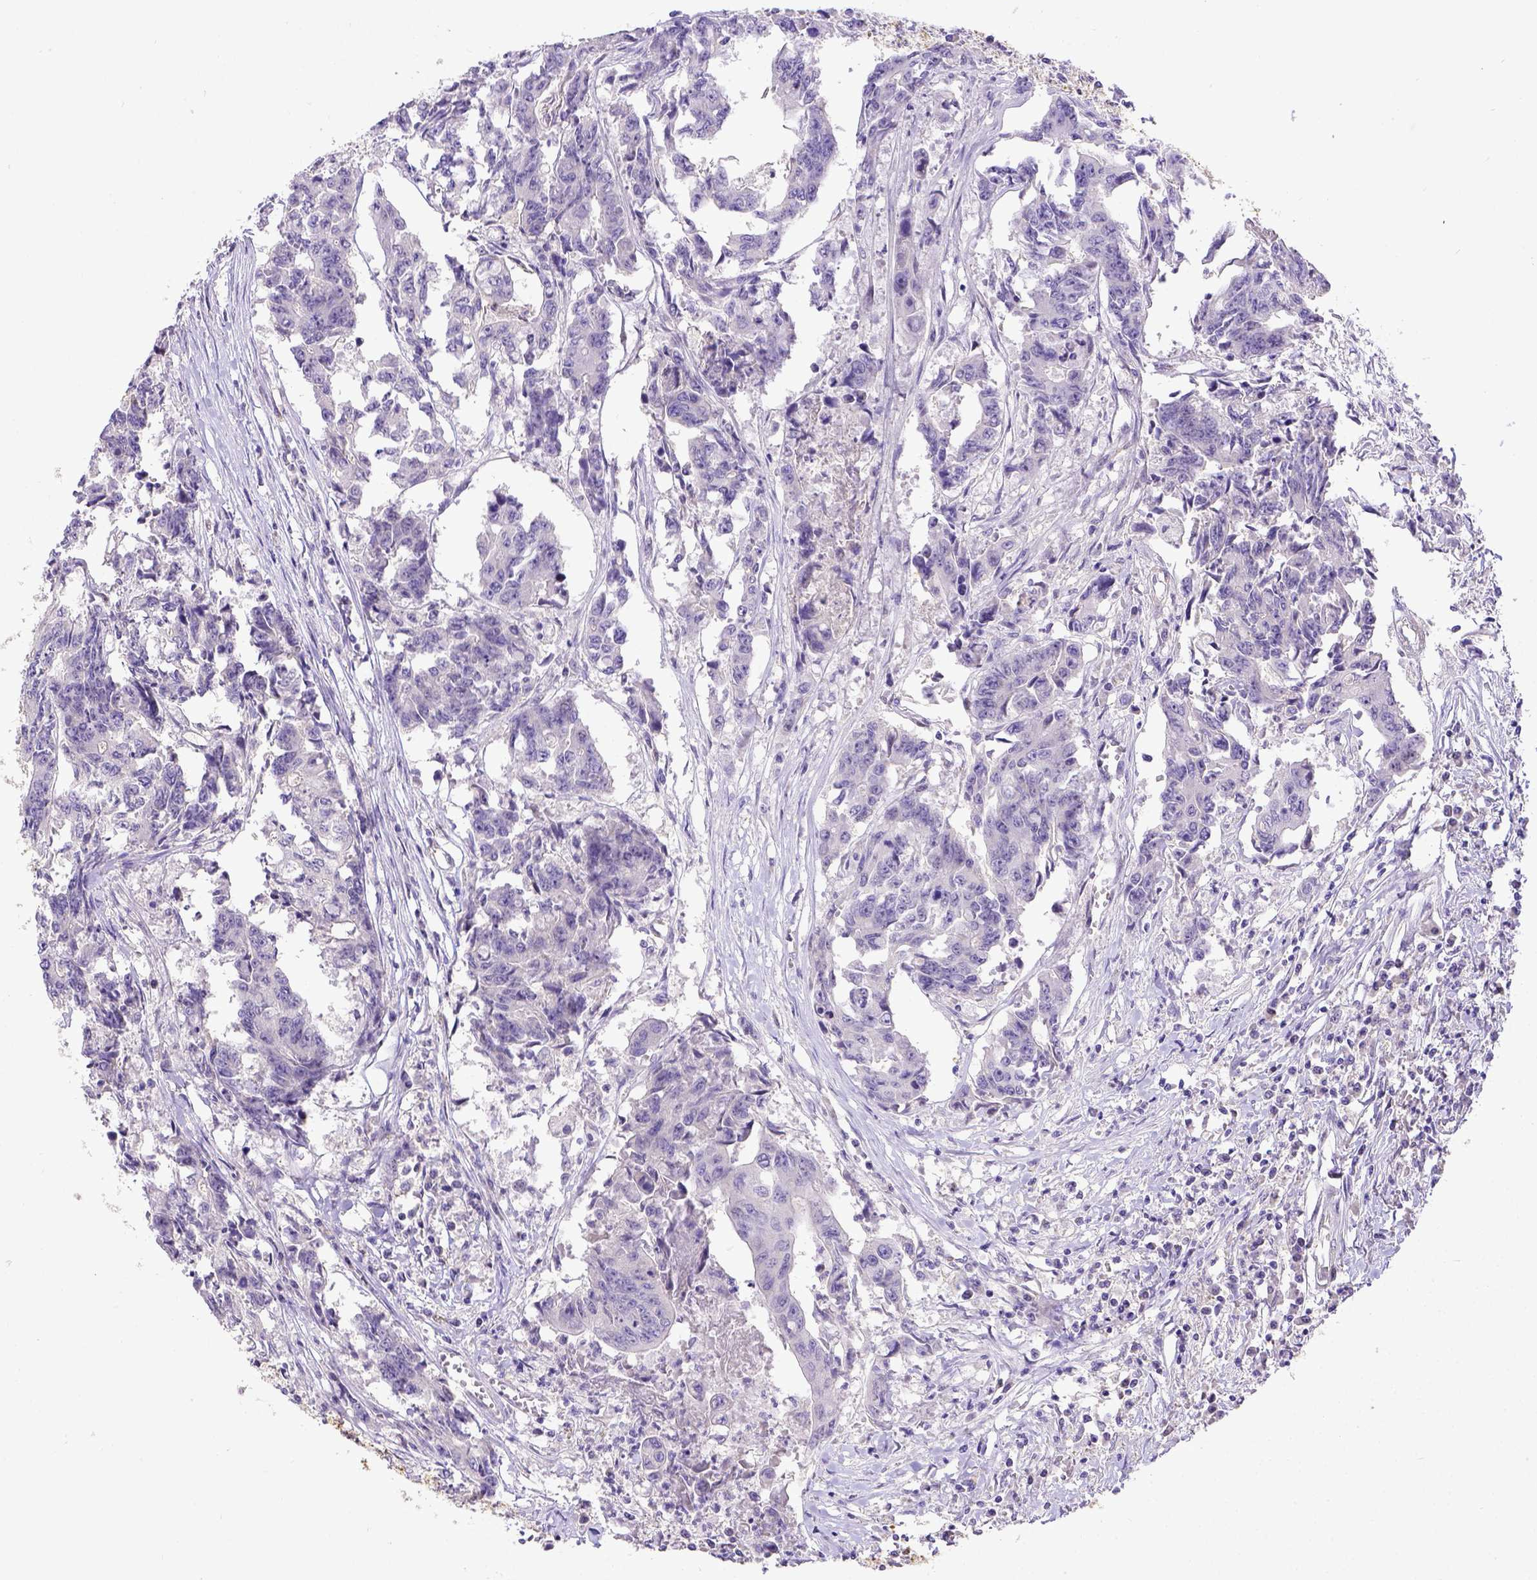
{"staining": {"intensity": "negative", "quantity": "none", "location": "none"}, "tissue": "colorectal cancer", "cell_type": "Tumor cells", "image_type": "cancer", "snomed": [{"axis": "morphology", "description": "Adenocarcinoma, NOS"}, {"axis": "topography", "description": "Rectum"}], "caption": "The immunohistochemistry (IHC) micrograph has no significant positivity in tumor cells of adenocarcinoma (colorectal) tissue.", "gene": "BTN1A1", "patient": {"sex": "male", "age": 54}}